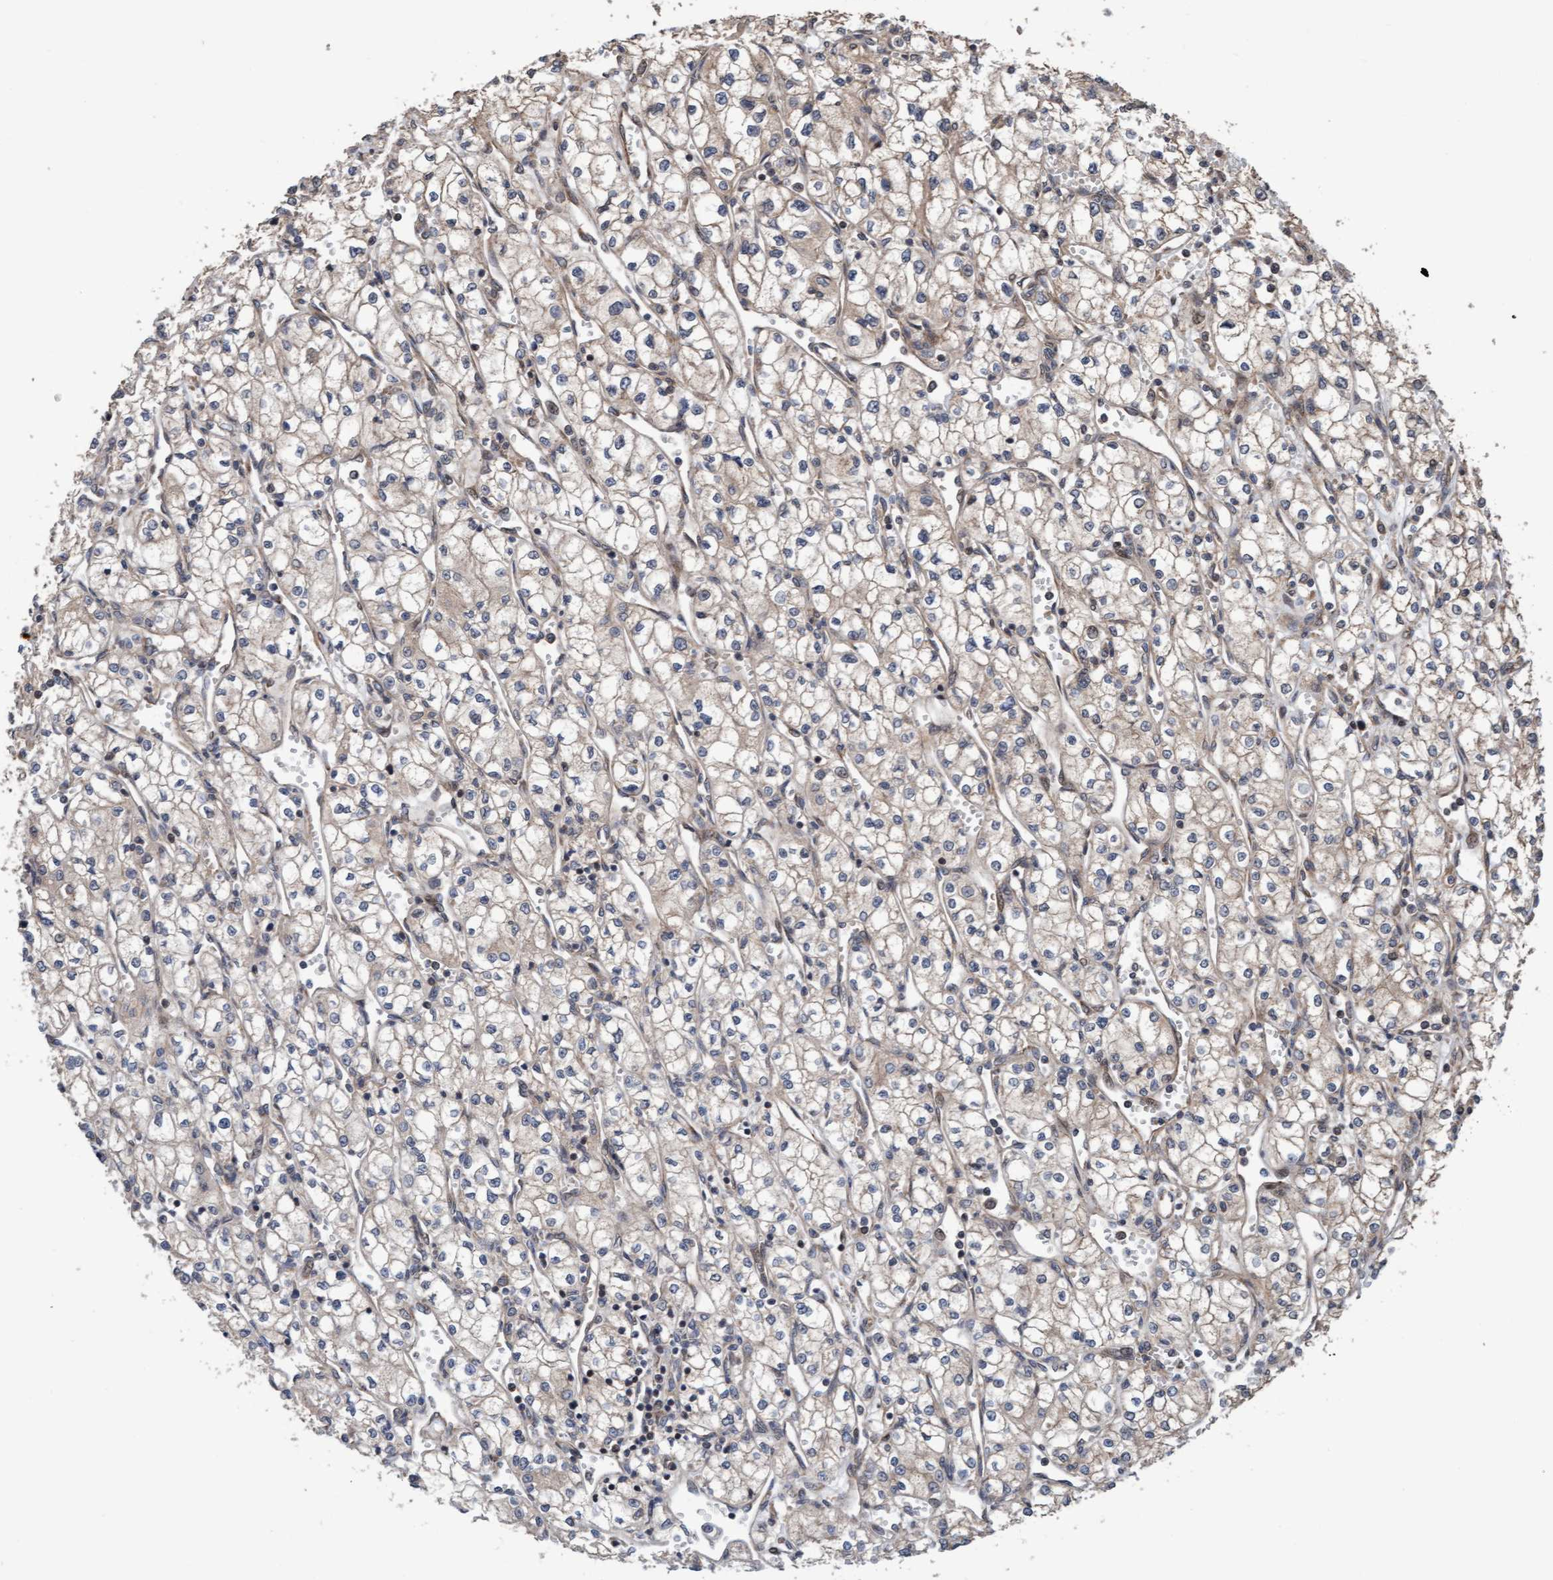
{"staining": {"intensity": "weak", "quantity": "<25%", "location": "cytoplasmic/membranous"}, "tissue": "renal cancer", "cell_type": "Tumor cells", "image_type": "cancer", "snomed": [{"axis": "morphology", "description": "Adenocarcinoma, NOS"}, {"axis": "topography", "description": "Kidney"}], "caption": "Immunohistochemical staining of human renal adenocarcinoma exhibits no significant expression in tumor cells.", "gene": "MLXIP", "patient": {"sex": "male", "age": 59}}